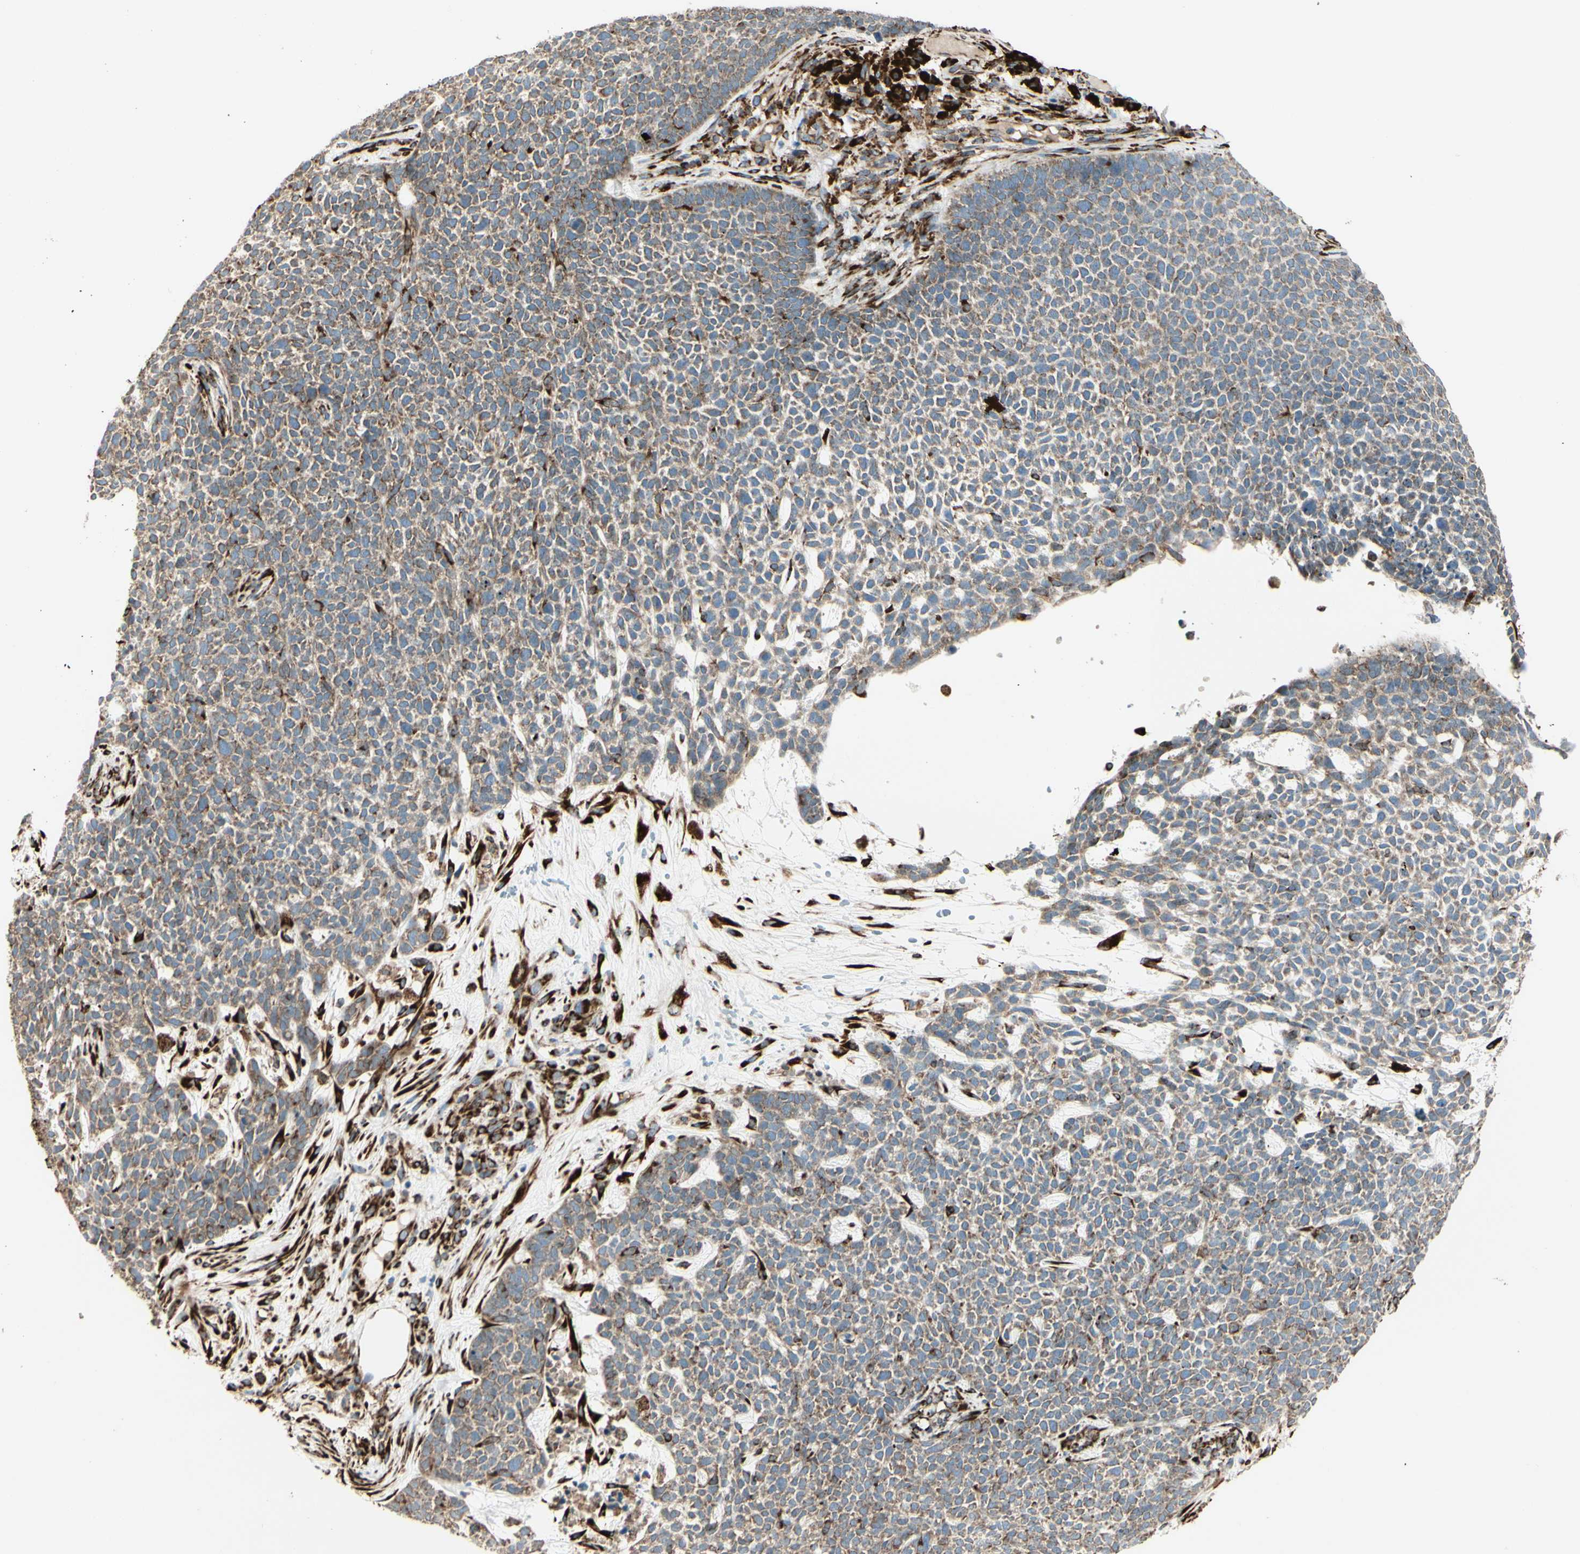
{"staining": {"intensity": "strong", "quantity": ">75%", "location": "cytoplasmic/membranous"}, "tissue": "skin cancer", "cell_type": "Tumor cells", "image_type": "cancer", "snomed": [{"axis": "morphology", "description": "Basal cell carcinoma"}, {"axis": "topography", "description": "Skin"}], "caption": "Skin cancer stained with a brown dye displays strong cytoplasmic/membranous positive staining in about >75% of tumor cells.", "gene": "RRBP1", "patient": {"sex": "female", "age": 84}}